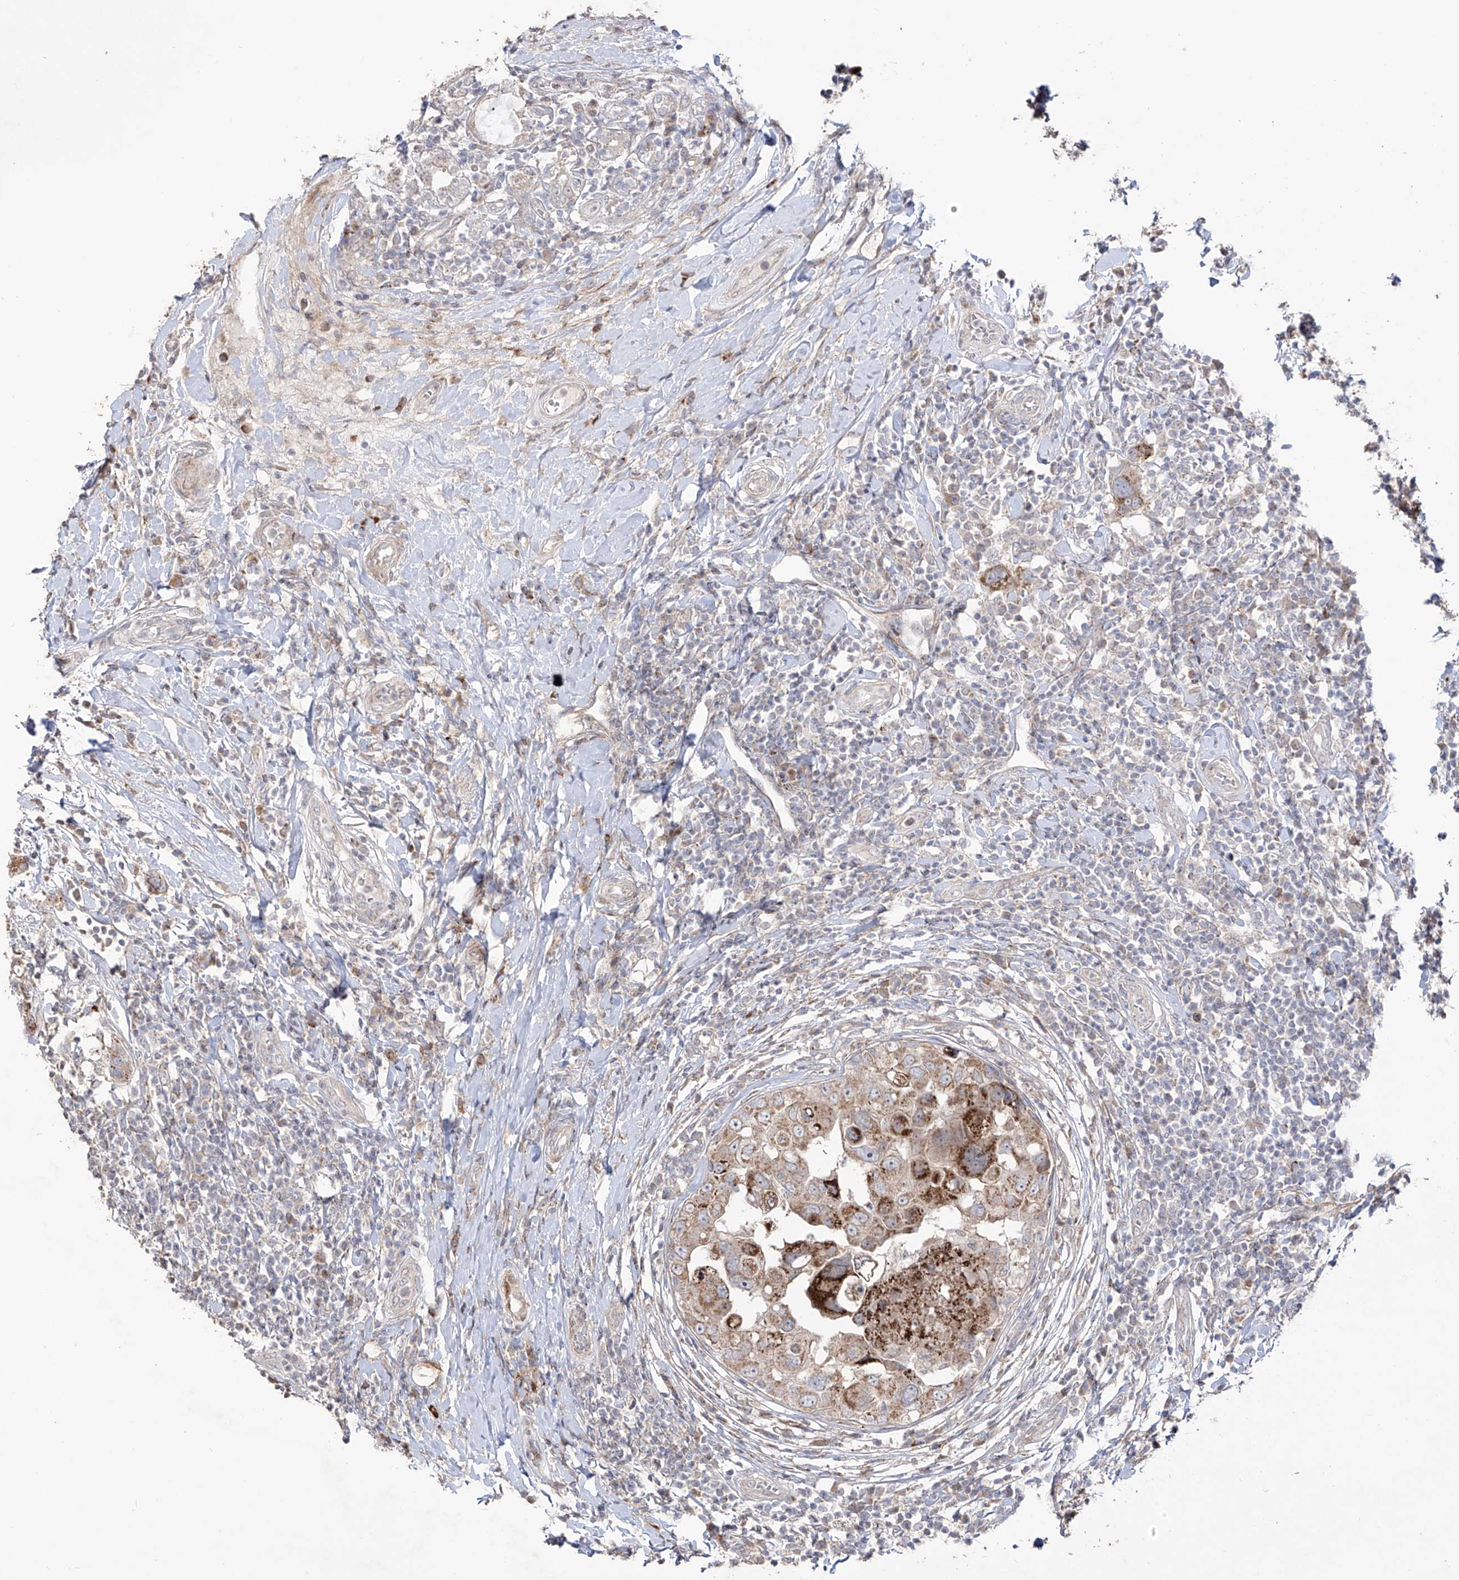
{"staining": {"intensity": "strong", "quantity": "25%-75%", "location": "cytoplasmic/membranous"}, "tissue": "breast cancer", "cell_type": "Tumor cells", "image_type": "cancer", "snomed": [{"axis": "morphology", "description": "Duct carcinoma"}, {"axis": "topography", "description": "Breast"}], "caption": "Strong cytoplasmic/membranous staining for a protein is appreciated in approximately 25%-75% of tumor cells of invasive ductal carcinoma (breast) using IHC.", "gene": "YKT6", "patient": {"sex": "female", "age": 27}}